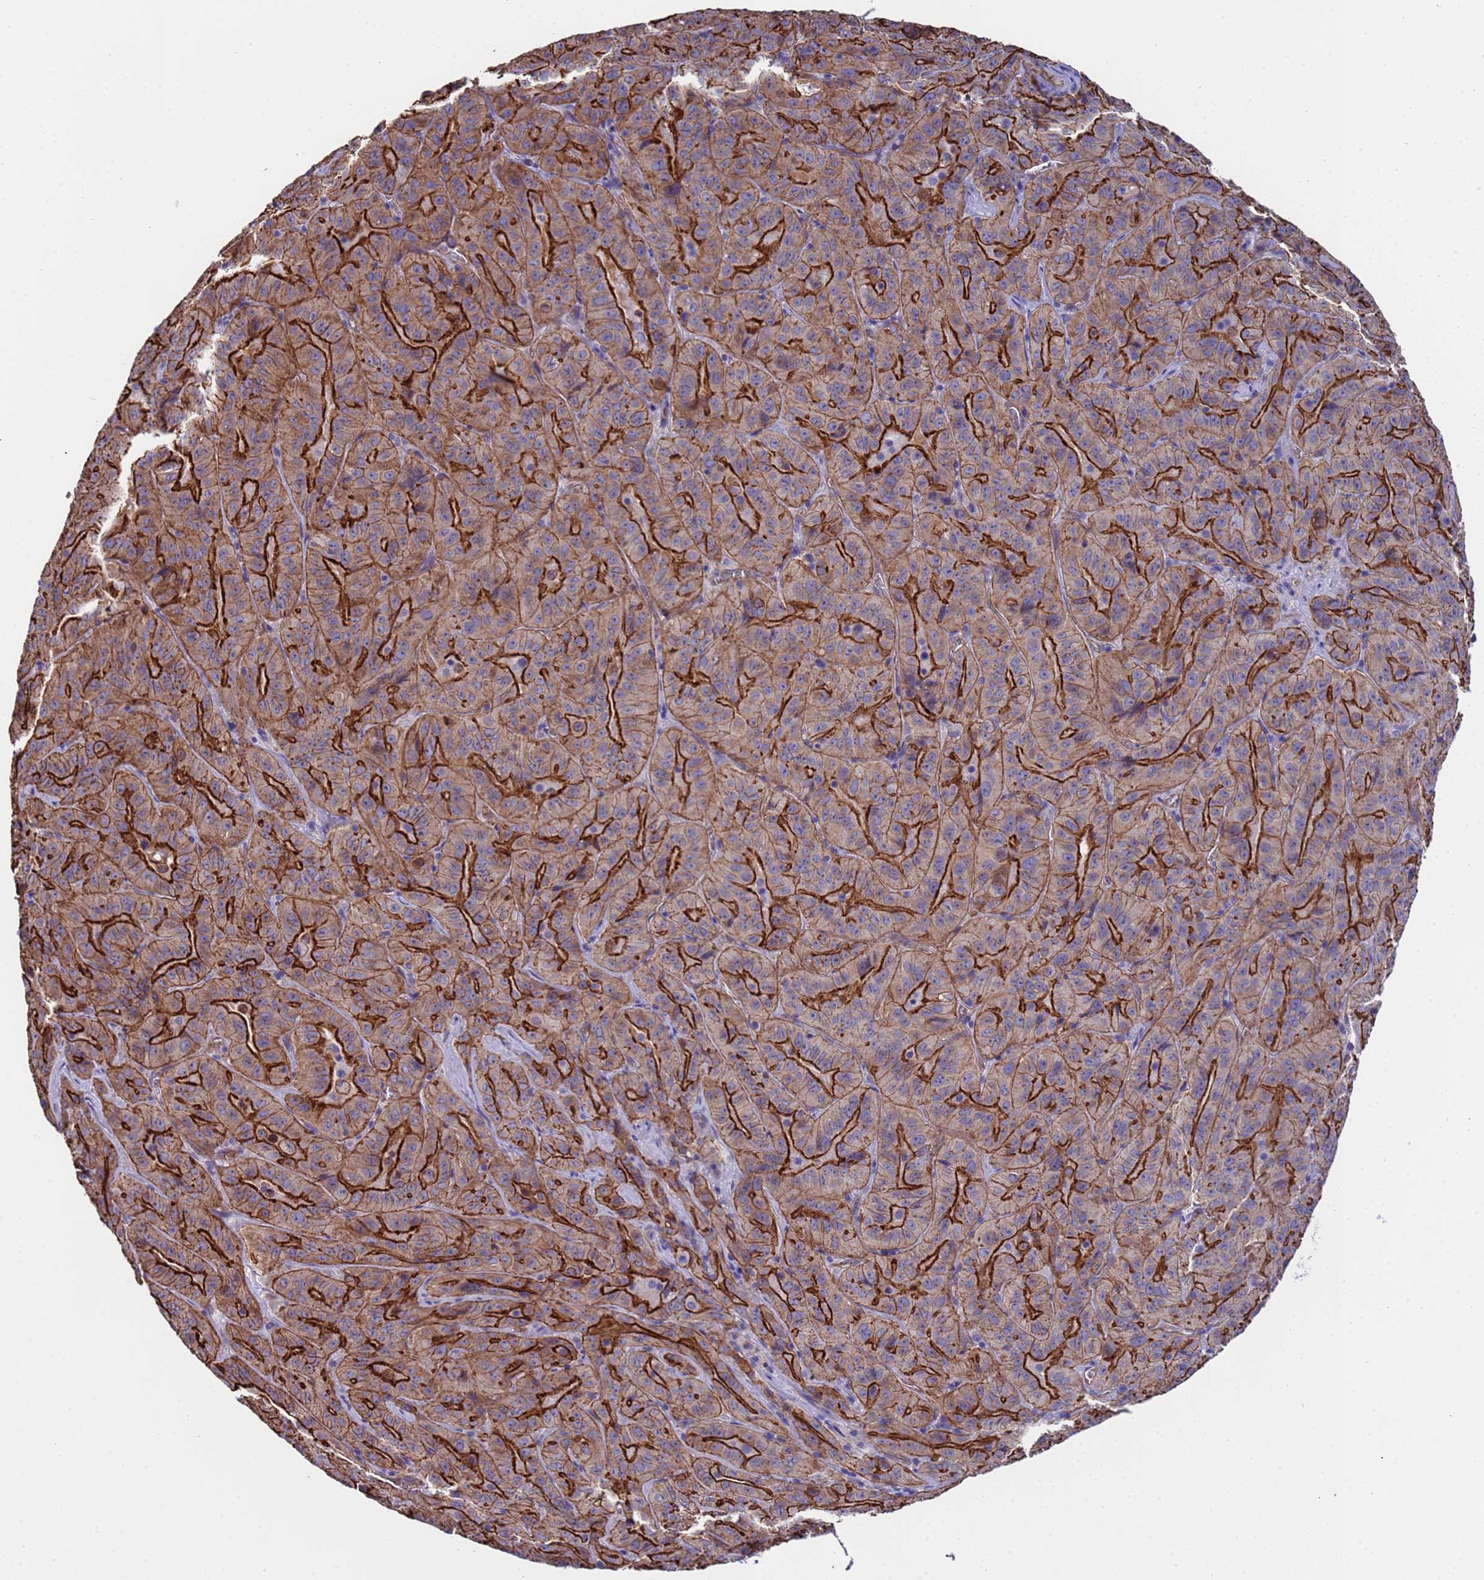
{"staining": {"intensity": "strong", "quantity": ">75%", "location": "cytoplasmic/membranous"}, "tissue": "pancreatic cancer", "cell_type": "Tumor cells", "image_type": "cancer", "snomed": [{"axis": "morphology", "description": "Adenocarcinoma, NOS"}, {"axis": "topography", "description": "Pancreas"}], "caption": "Tumor cells display strong cytoplasmic/membranous staining in approximately >75% of cells in pancreatic adenocarcinoma.", "gene": "ZNF248", "patient": {"sex": "male", "age": 63}}